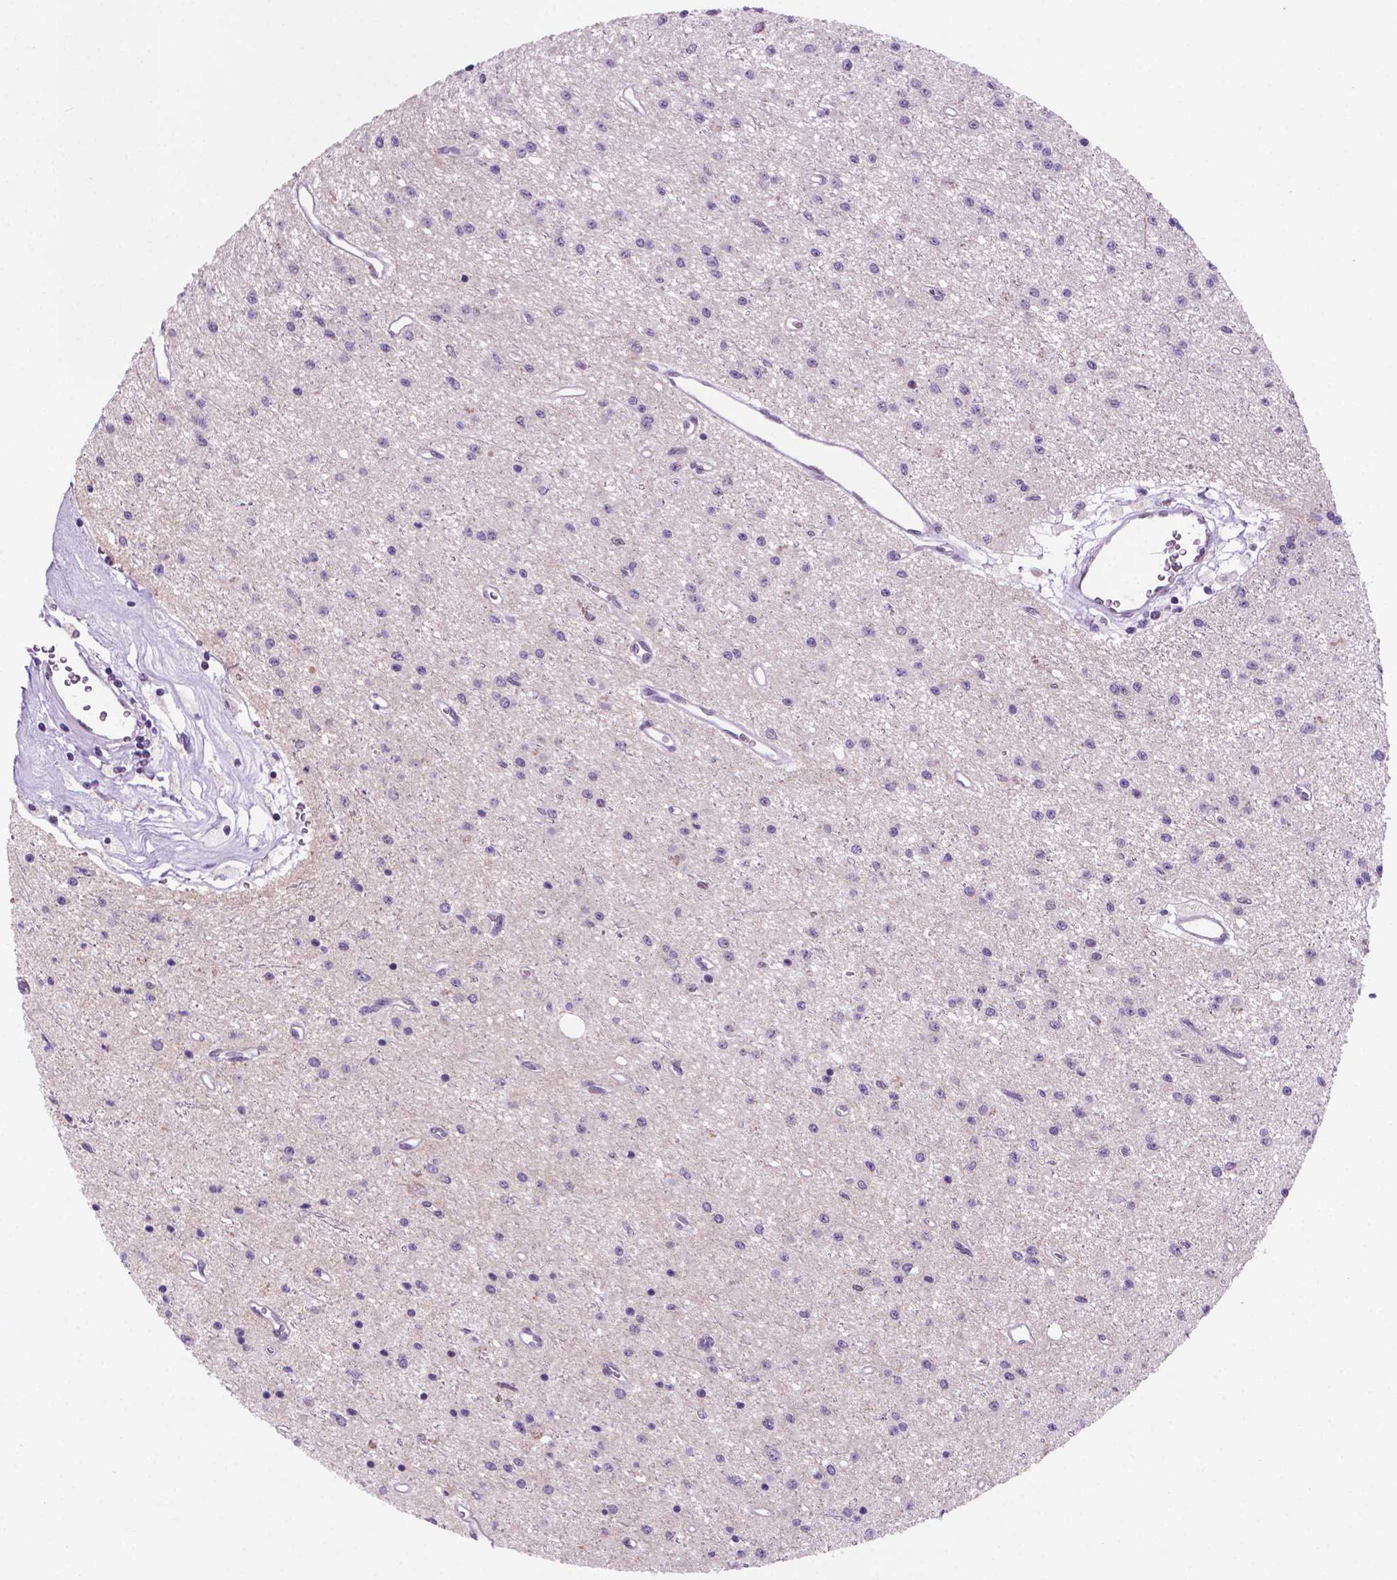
{"staining": {"intensity": "negative", "quantity": "none", "location": "none"}, "tissue": "glioma", "cell_type": "Tumor cells", "image_type": "cancer", "snomed": [{"axis": "morphology", "description": "Glioma, malignant, Low grade"}, {"axis": "topography", "description": "Brain"}], "caption": "There is no significant positivity in tumor cells of glioma.", "gene": "C18orf21", "patient": {"sex": "female", "age": 45}}